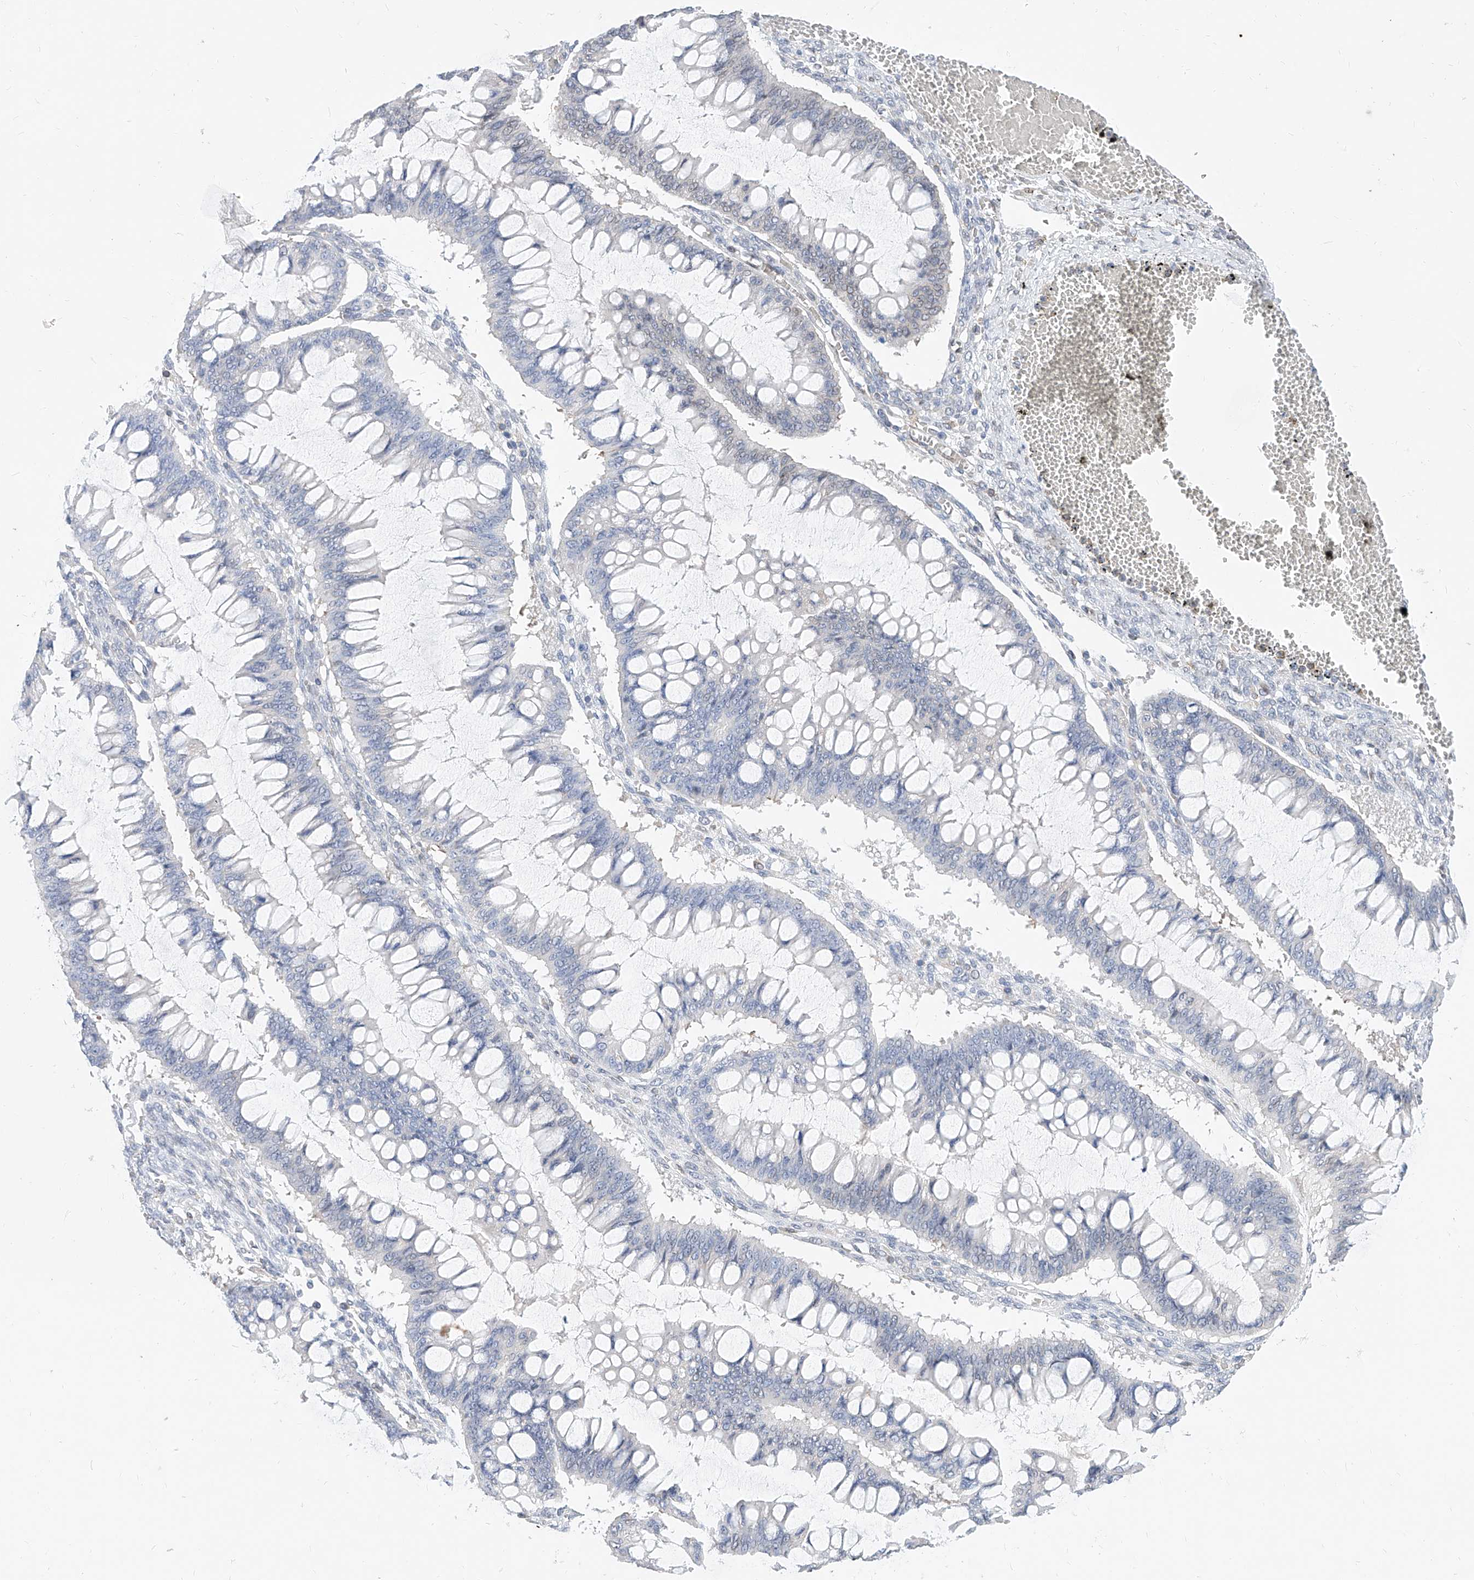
{"staining": {"intensity": "negative", "quantity": "none", "location": "none"}, "tissue": "ovarian cancer", "cell_type": "Tumor cells", "image_type": "cancer", "snomed": [{"axis": "morphology", "description": "Cystadenocarcinoma, mucinous, NOS"}, {"axis": "topography", "description": "Ovary"}], "caption": "Tumor cells are negative for brown protein staining in ovarian mucinous cystadenocarcinoma.", "gene": "MX2", "patient": {"sex": "female", "age": 73}}